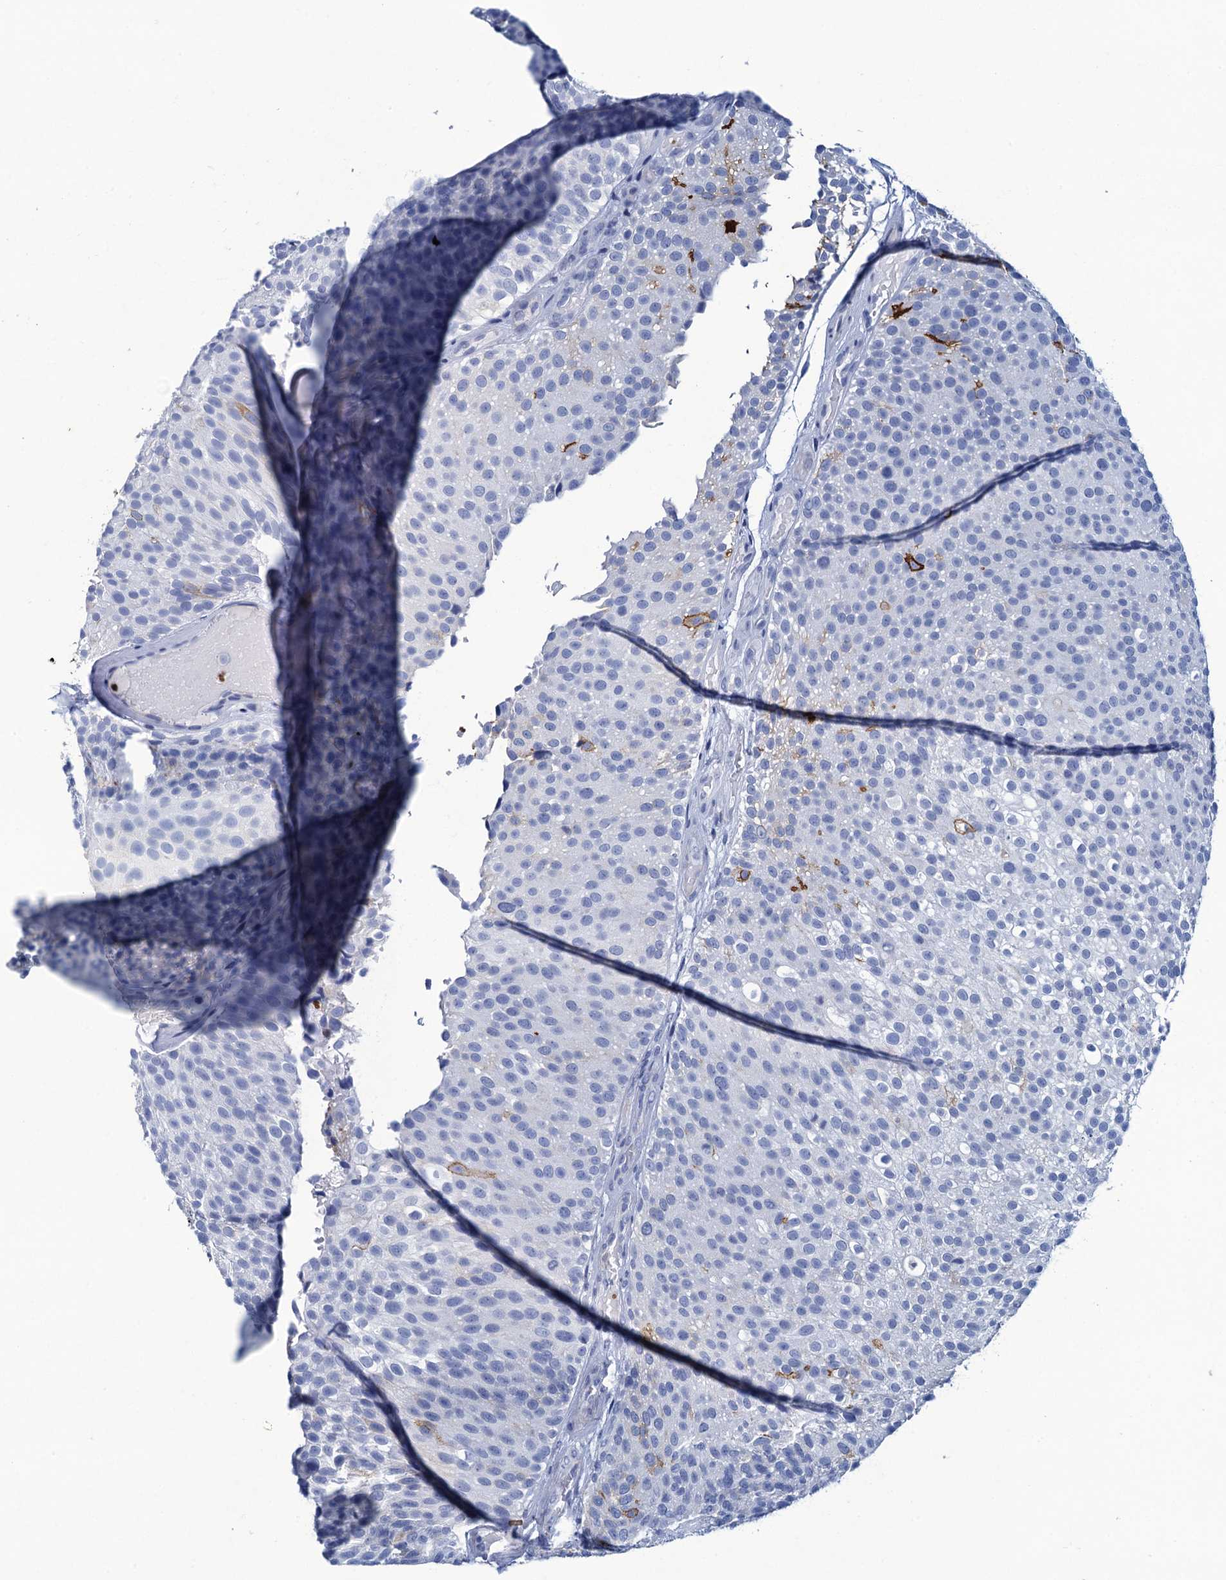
{"staining": {"intensity": "negative", "quantity": "none", "location": "none"}, "tissue": "urothelial cancer", "cell_type": "Tumor cells", "image_type": "cancer", "snomed": [{"axis": "morphology", "description": "Urothelial carcinoma, Low grade"}, {"axis": "topography", "description": "Urinary bladder"}], "caption": "Immunohistochemistry image of neoplastic tissue: human urothelial cancer stained with DAB displays no significant protein positivity in tumor cells.", "gene": "RHCG", "patient": {"sex": "male", "age": 78}}